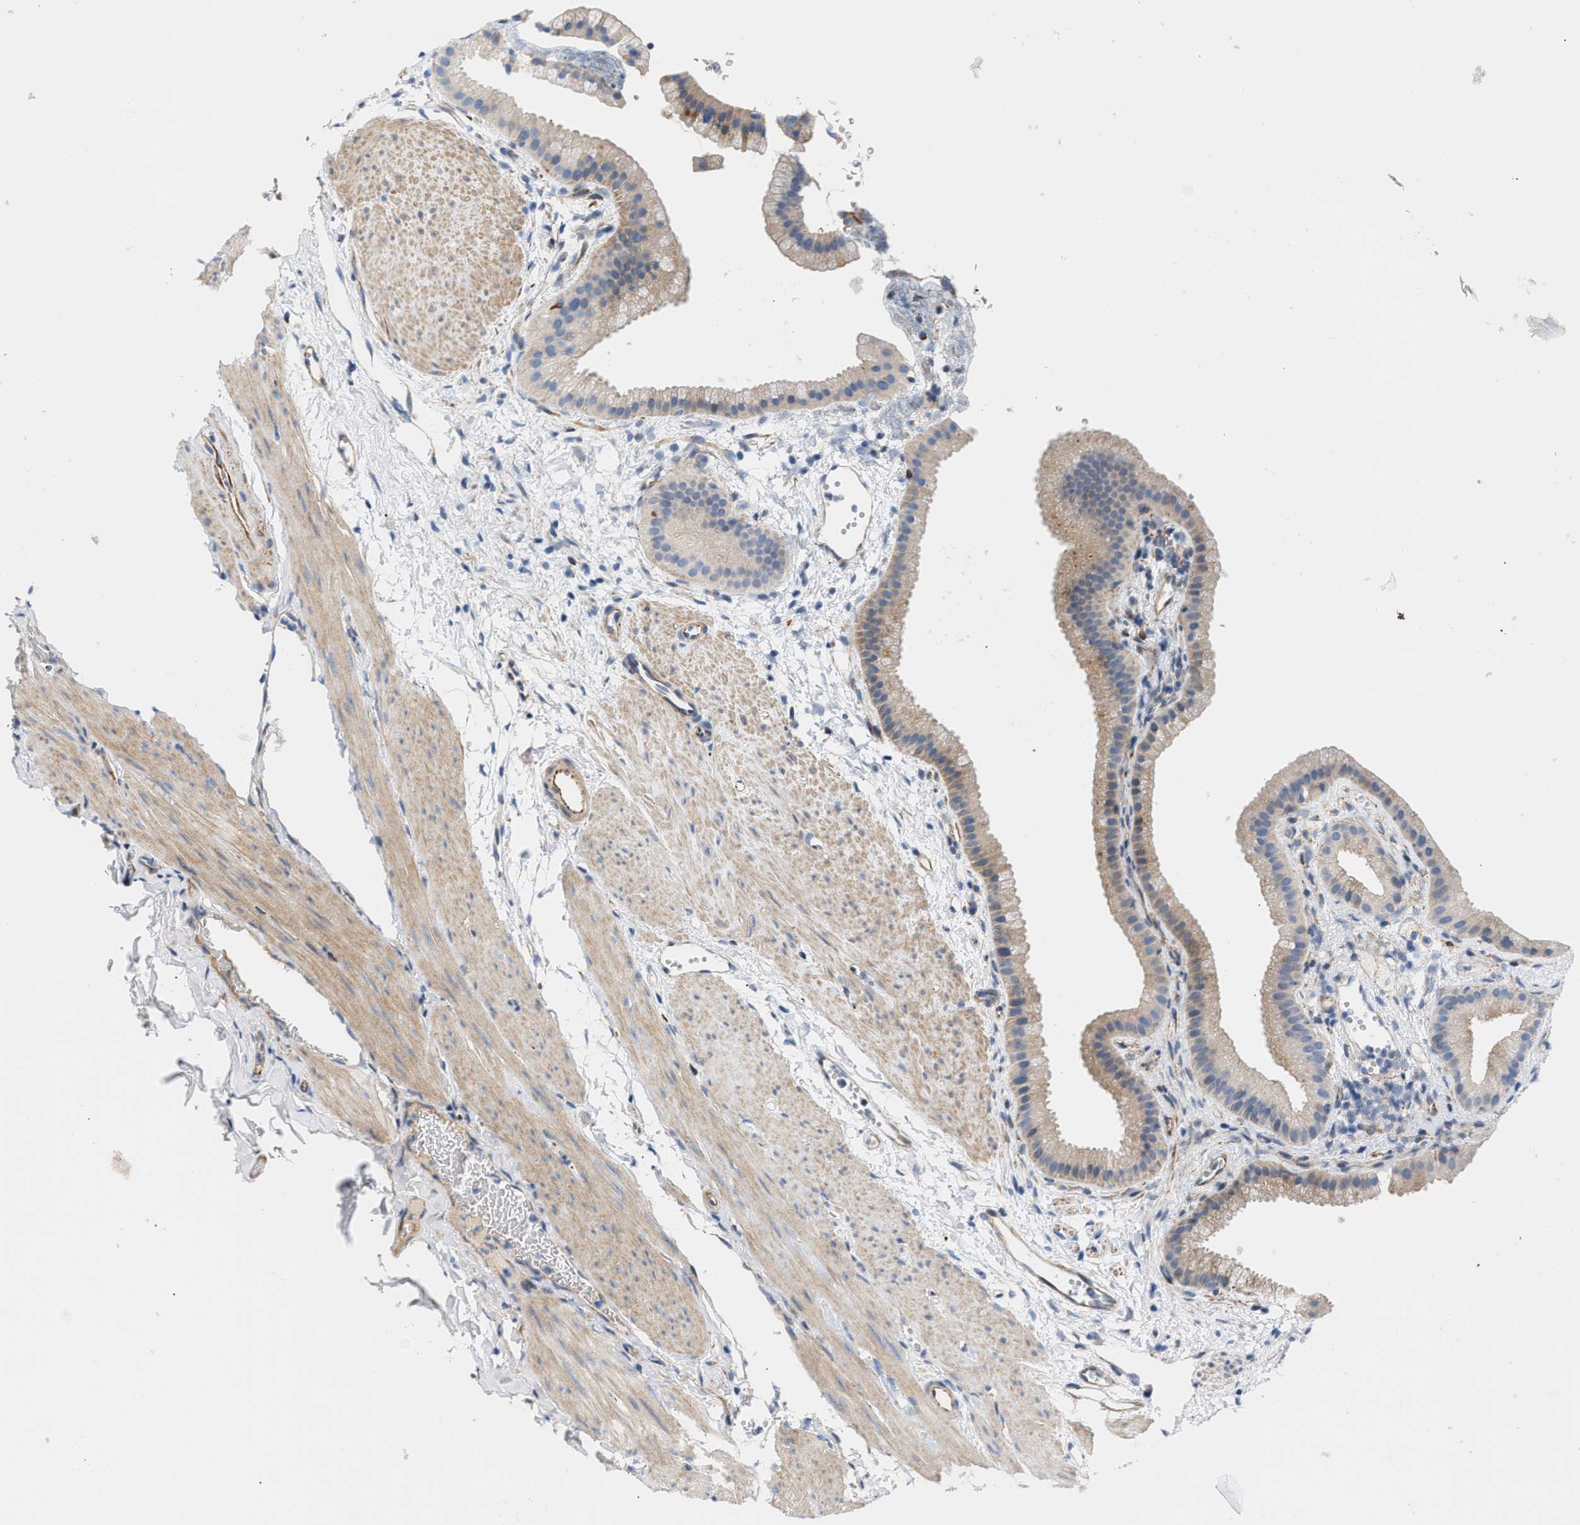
{"staining": {"intensity": "weak", "quantity": "25%-75%", "location": "cytoplasmic/membranous"}, "tissue": "gallbladder", "cell_type": "Glandular cells", "image_type": "normal", "snomed": [{"axis": "morphology", "description": "Normal tissue, NOS"}, {"axis": "topography", "description": "Gallbladder"}], "caption": "An image of human gallbladder stained for a protein exhibits weak cytoplasmic/membranous brown staining in glandular cells. (DAB IHC with brightfield microscopy, high magnification).", "gene": "TFPI", "patient": {"sex": "female", "age": 64}}